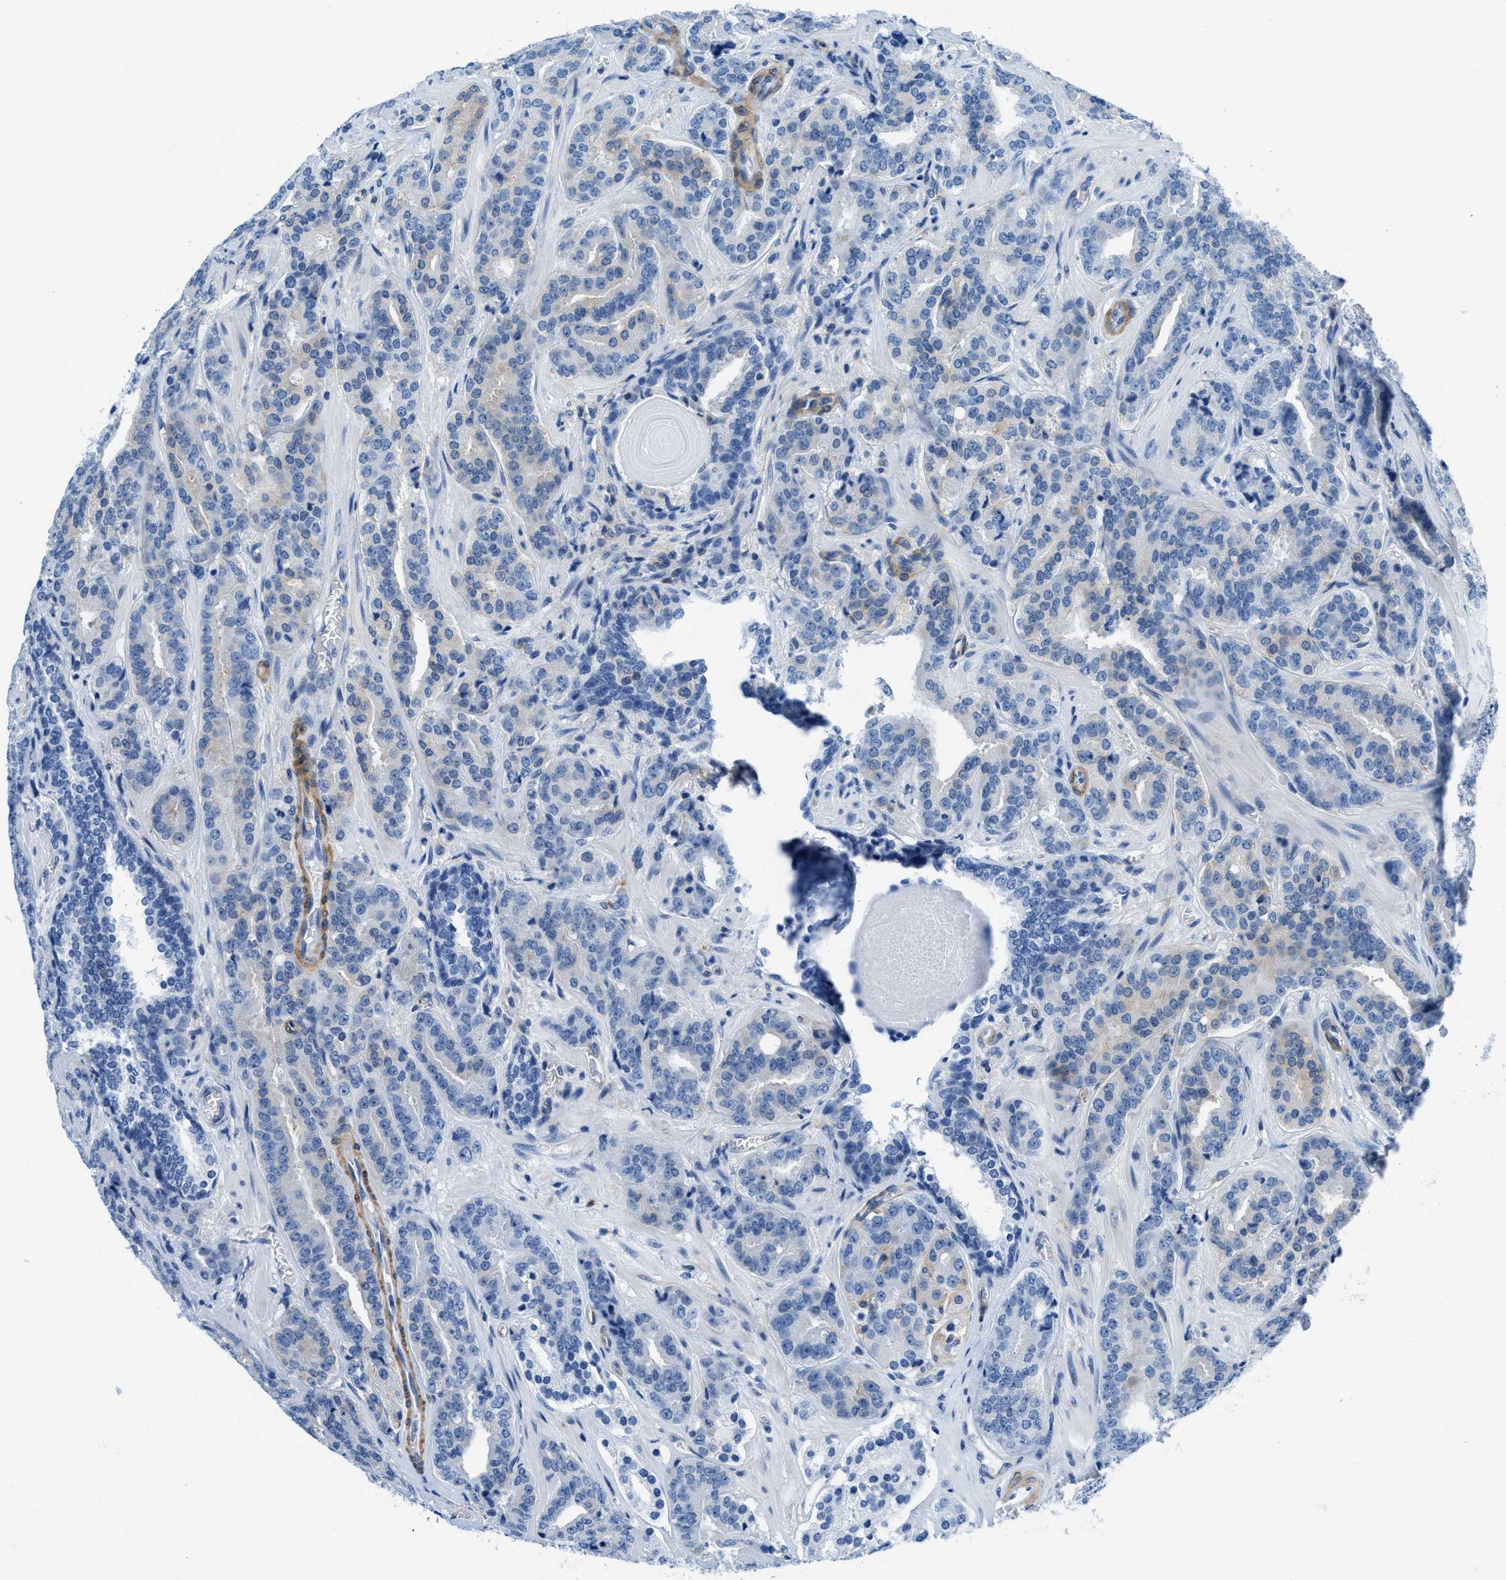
{"staining": {"intensity": "negative", "quantity": "none", "location": "none"}, "tissue": "prostate cancer", "cell_type": "Tumor cells", "image_type": "cancer", "snomed": [{"axis": "morphology", "description": "Adenocarcinoma, Low grade"}, {"axis": "topography", "description": "Prostate"}], "caption": "Immunohistochemistry of prostate cancer reveals no positivity in tumor cells.", "gene": "MAPRE2", "patient": {"sex": "male", "age": 59}}